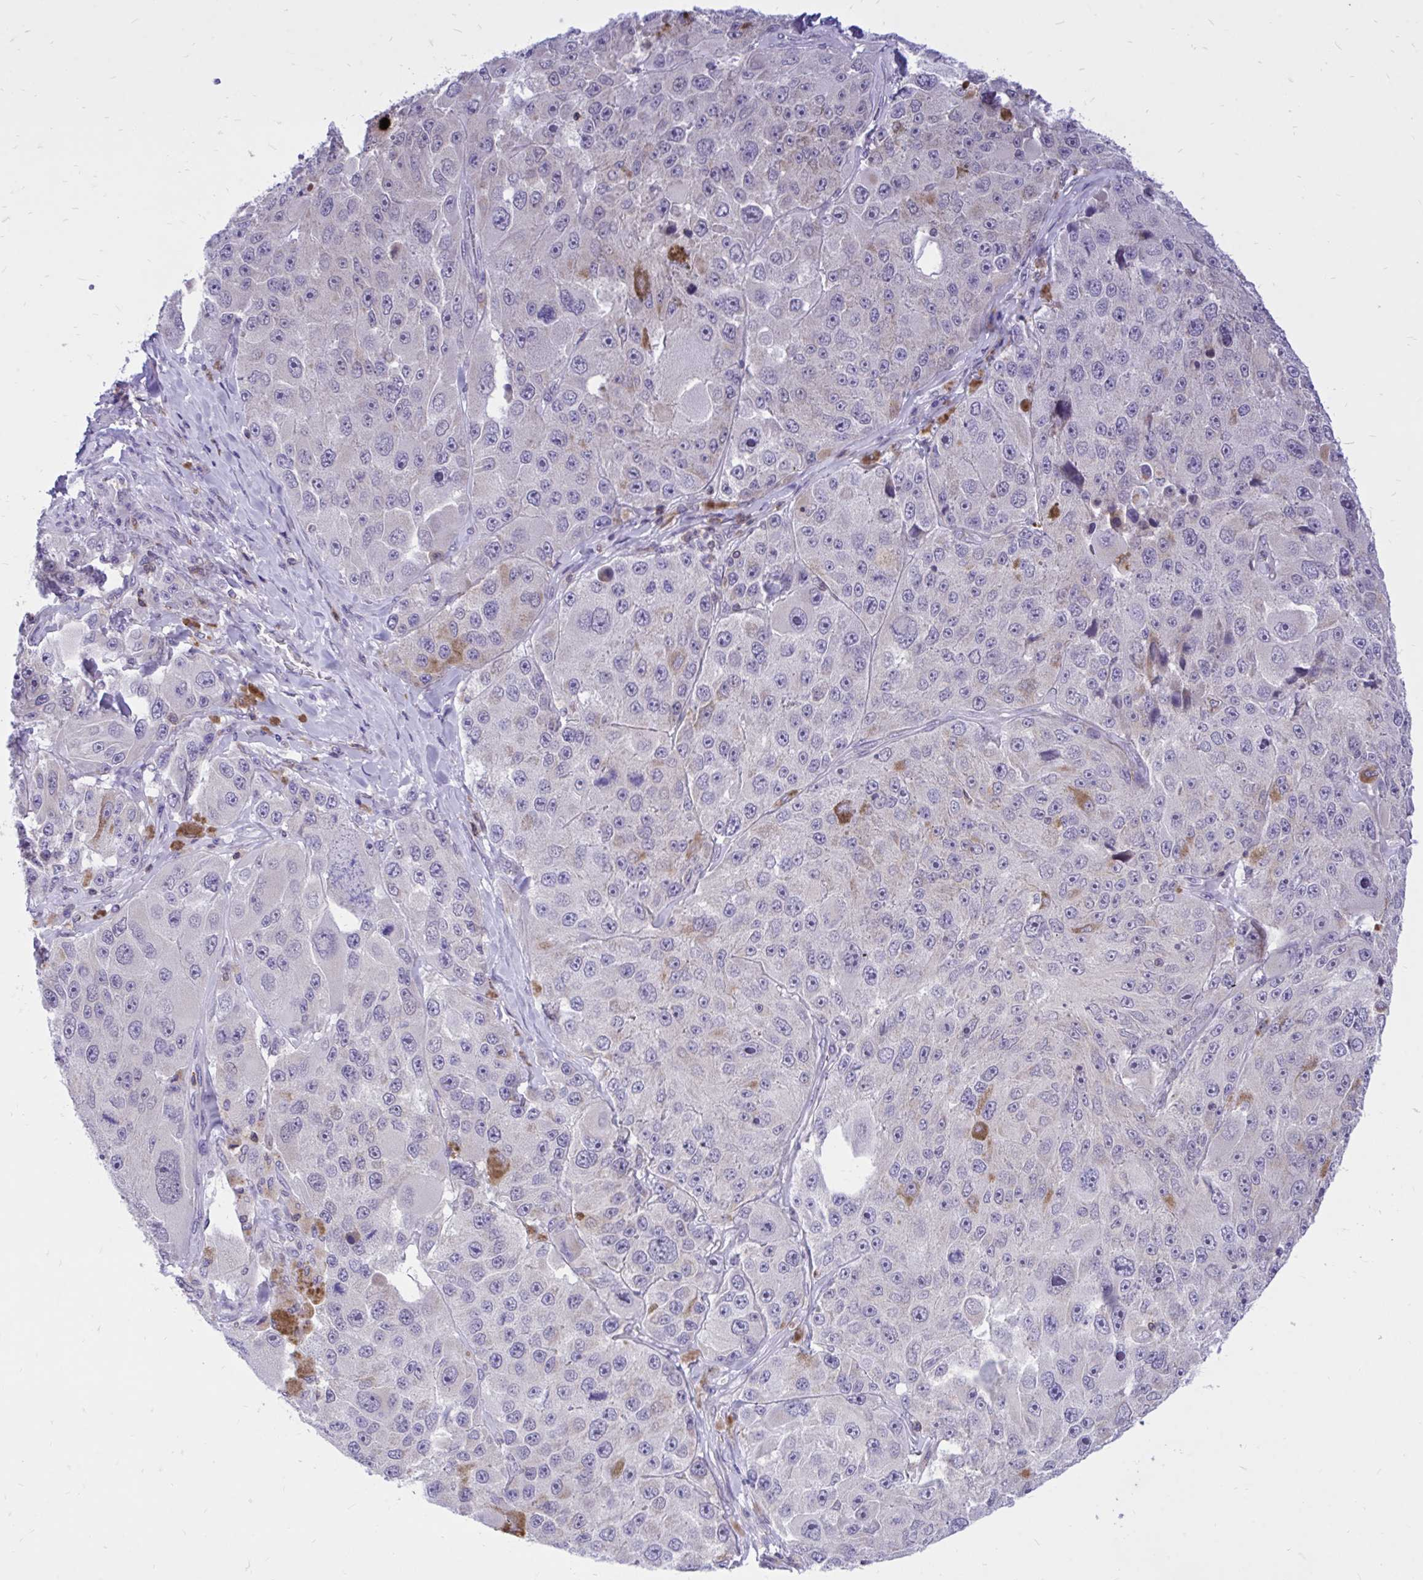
{"staining": {"intensity": "moderate", "quantity": "<25%", "location": "cytoplasmic/membranous"}, "tissue": "melanoma", "cell_type": "Tumor cells", "image_type": "cancer", "snomed": [{"axis": "morphology", "description": "Malignant melanoma, Metastatic site"}, {"axis": "topography", "description": "Lymph node"}], "caption": "Tumor cells show moderate cytoplasmic/membranous positivity in about <25% of cells in malignant melanoma (metastatic site). The protein of interest is stained brown, and the nuclei are stained in blue (DAB IHC with brightfield microscopy, high magnification).", "gene": "CXCL8", "patient": {"sex": "male", "age": 62}}